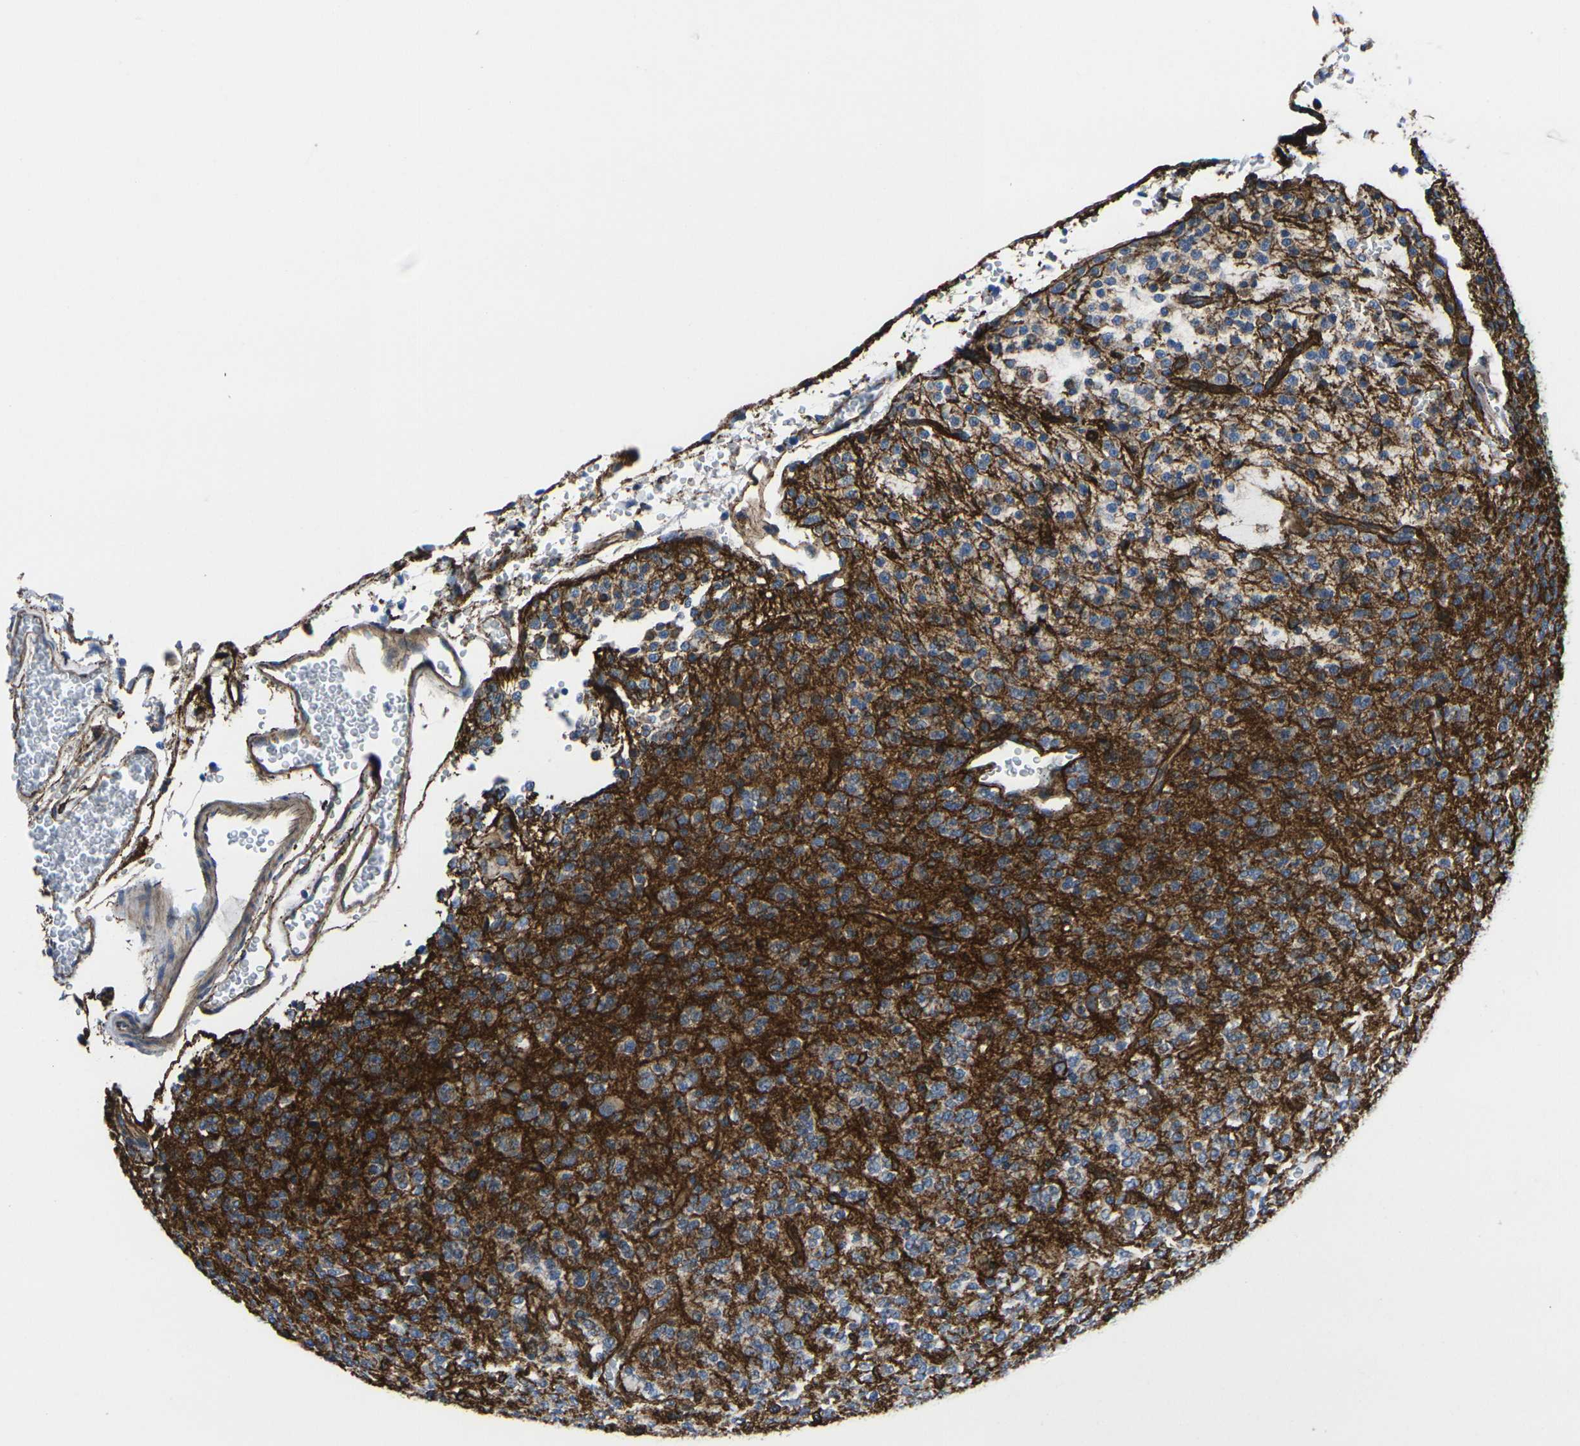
{"staining": {"intensity": "moderate", "quantity": "<25%", "location": "cytoplasmic/membranous"}, "tissue": "glioma", "cell_type": "Tumor cells", "image_type": "cancer", "snomed": [{"axis": "morphology", "description": "Glioma, malignant, Low grade"}, {"axis": "topography", "description": "Brain"}], "caption": "This is a micrograph of IHC staining of low-grade glioma (malignant), which shows moderate expression in the cytoplasmic/membranous of tumor cells.", "gene": "NUMB", "patient": {"sex": "male", "age": 38}}